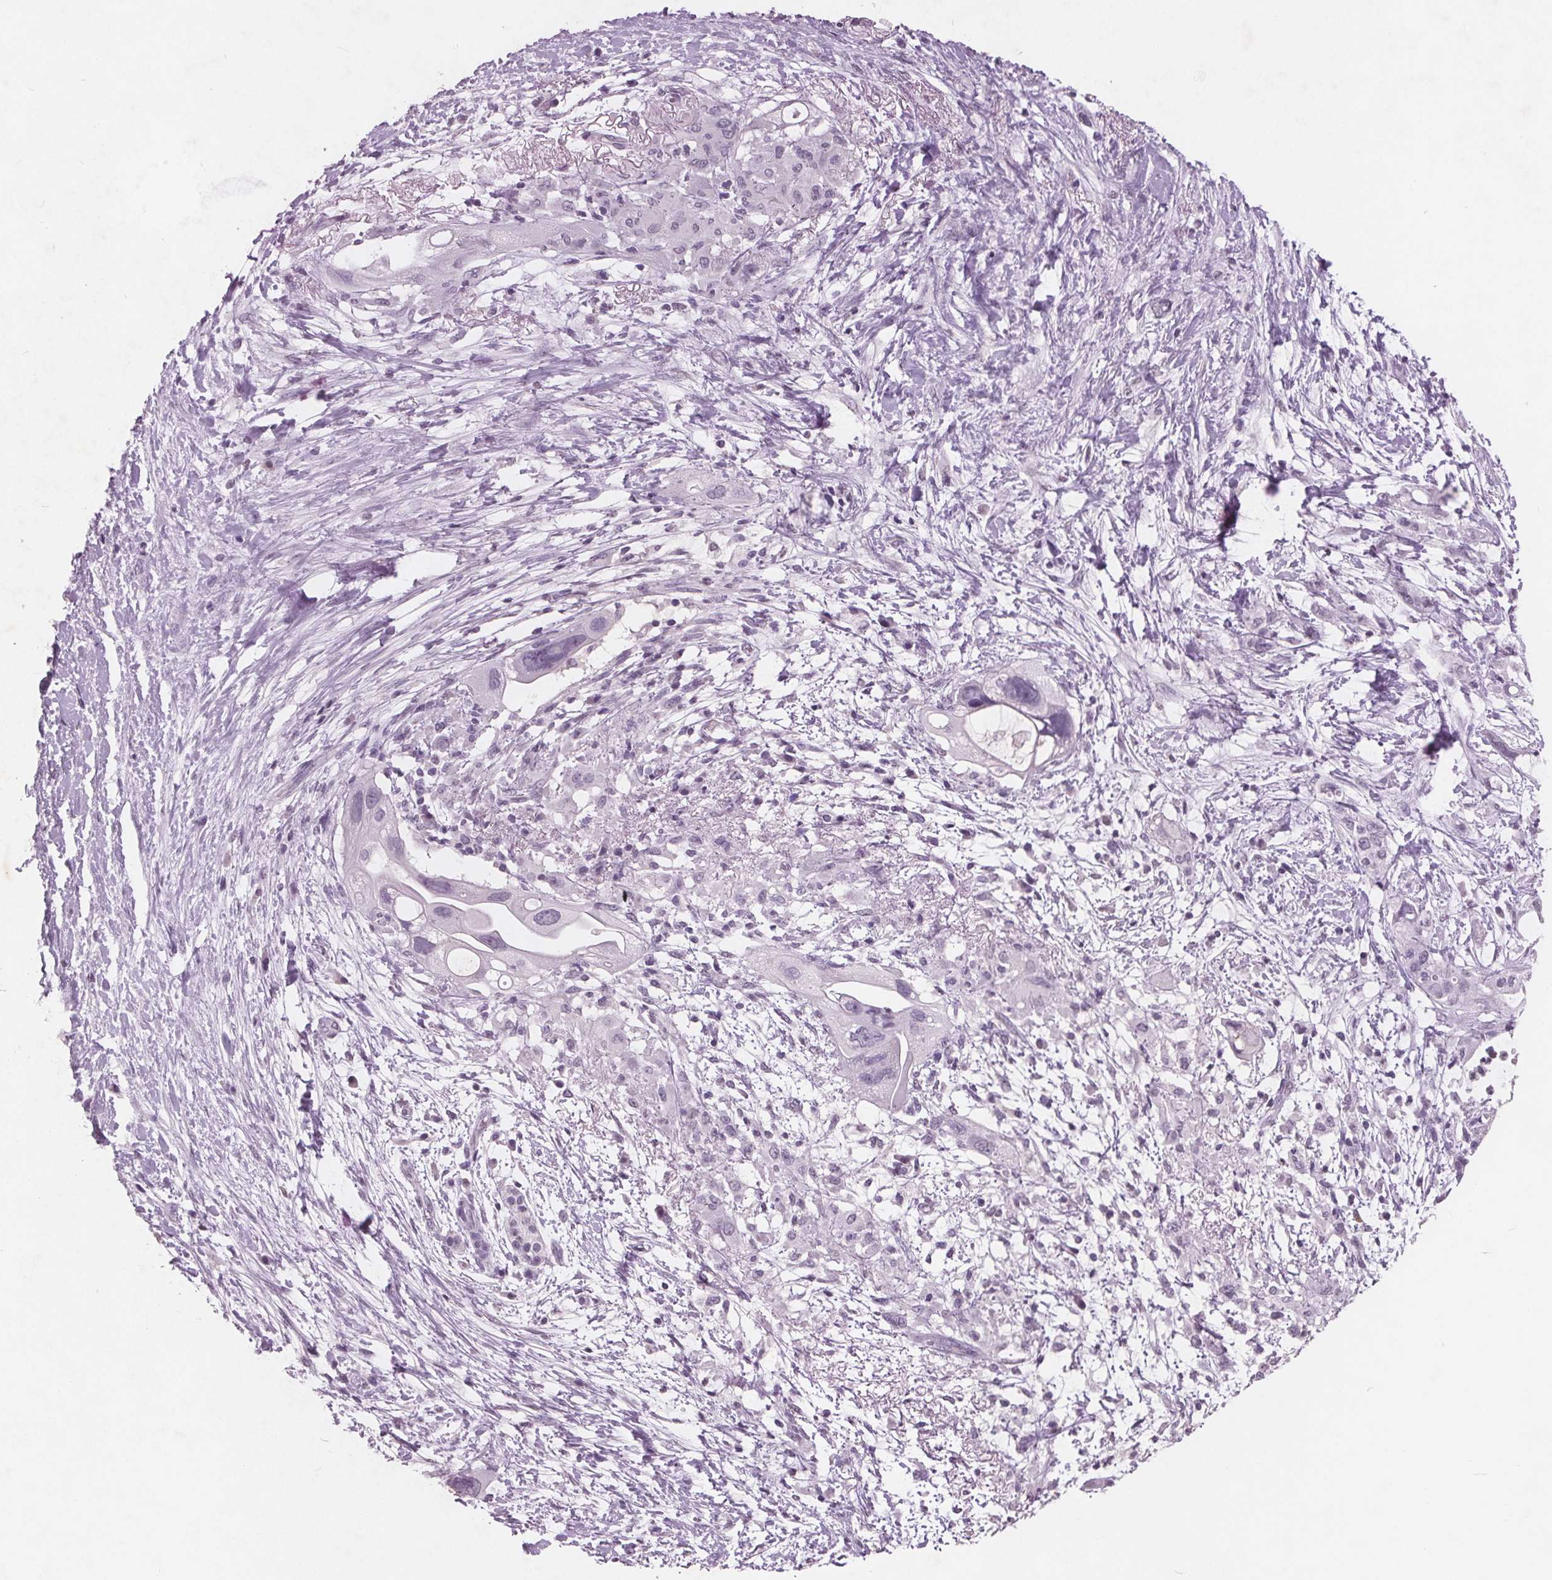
{"staining": {"intensity": "negative", "quantity": "none", "location": "none"}, "tissue": "pancreatic cancer", "cell_type": "Tumor cells", "image_type": "cancer", "snomed": [{"axis": "morphology", "description": "Adenocarcinoma, NOS"}, {"axis": "topography", "description": "Pancreas"}], "caption": "Tumor cells are negative for protein expression in human pancreatic adenocarcinoma.", "gene": "PTPN14", "patient": {"sex": "female", "age": 72}}